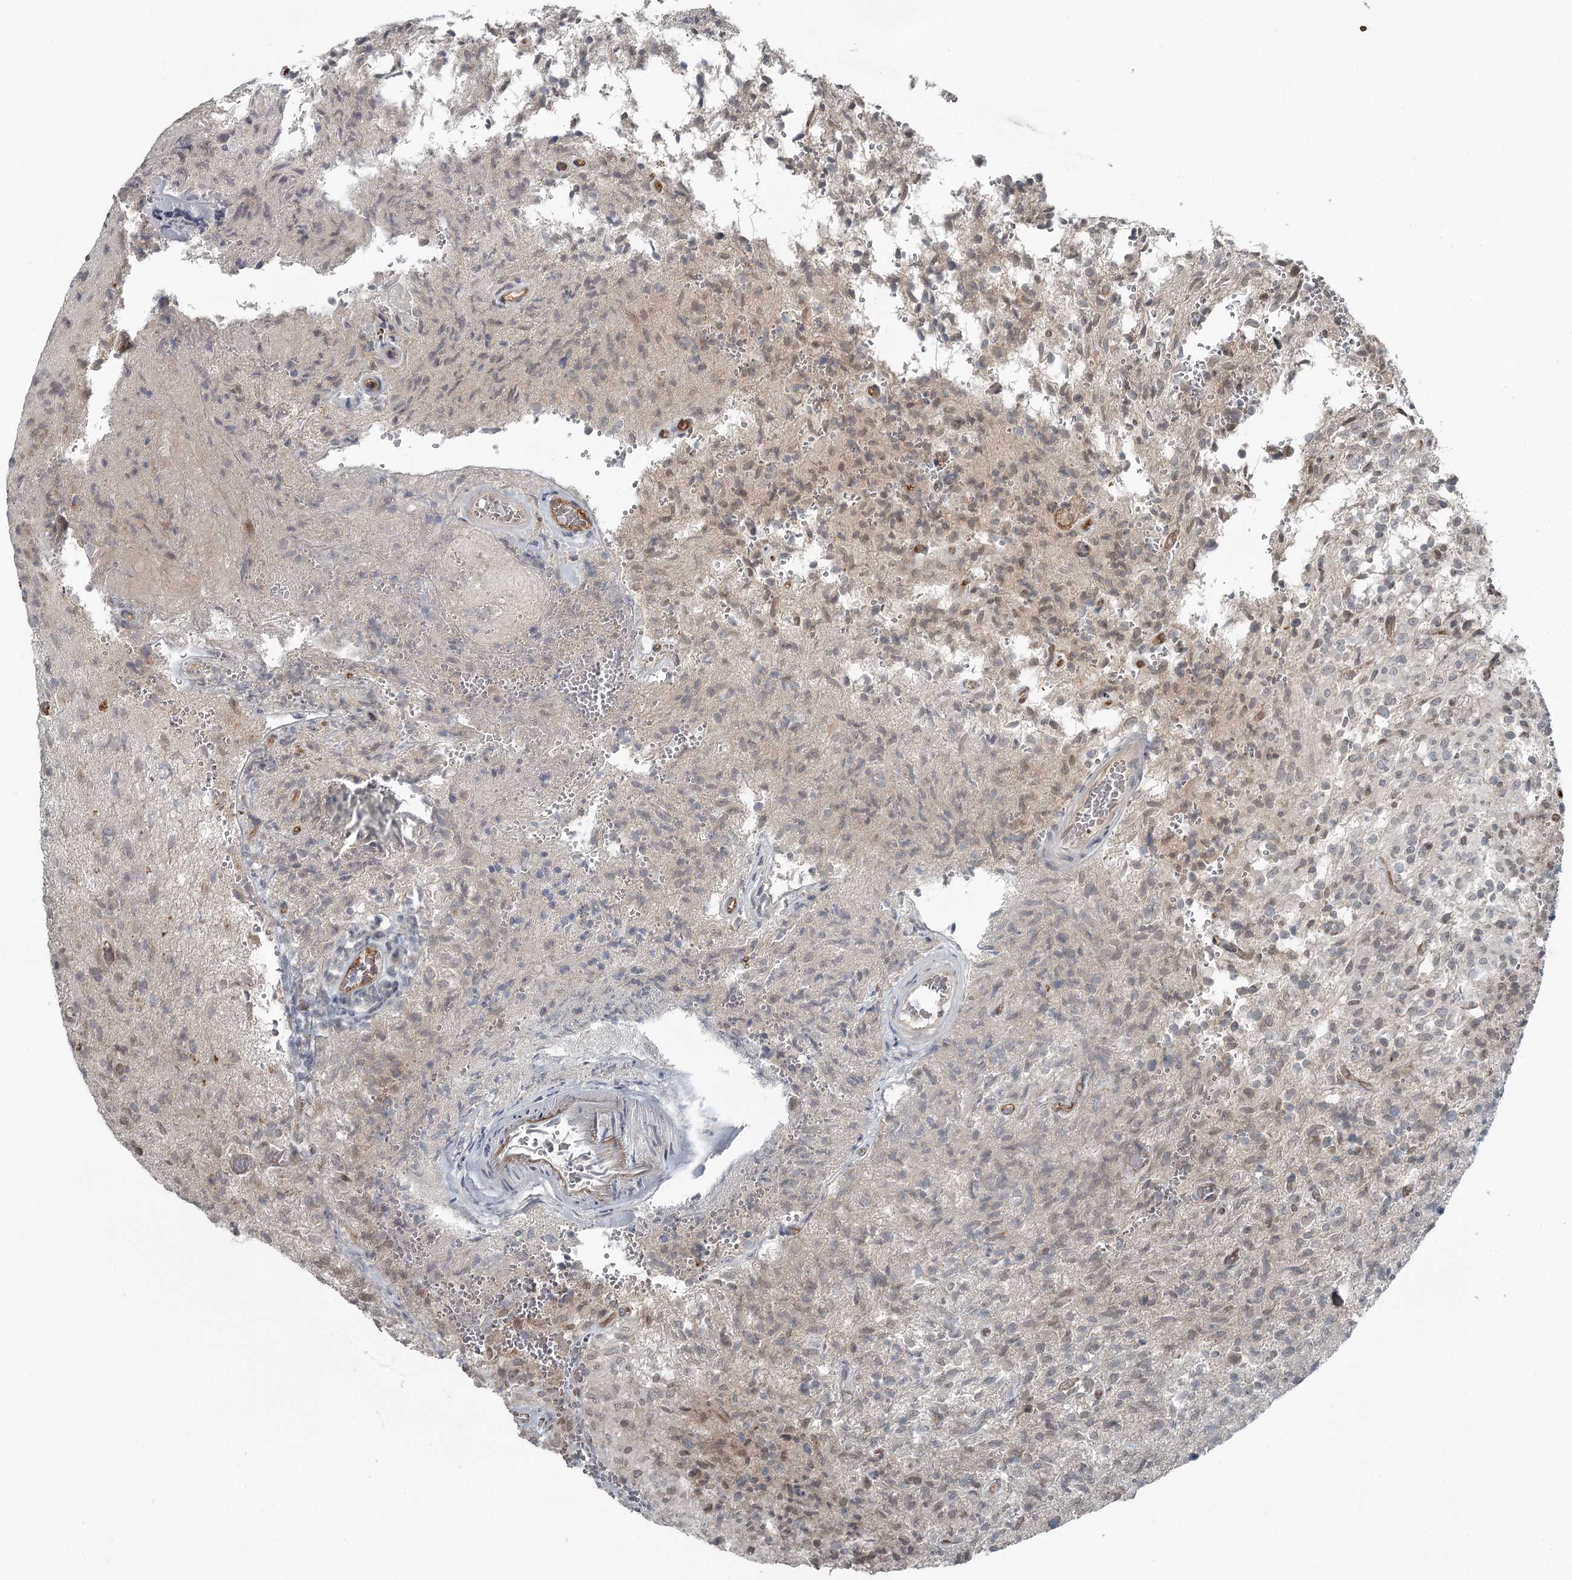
{"staining": {"intensity": "negative", "quantity": "none", "location": "none"}, "tissue": "glioma", "cell_type": "Tumor cells", "image_type": "cancer", "snomed": [{"axis": "morphology", "description": "Glioma, malignant, High grade"}, {"axis": "topography", "description": "Brain"}], "caption": "Immunohistochemistry micrograph of glioma stained for a protein (brown), which displays no positivity in tumor cells.", "gene": "SLC39A8", "patient": {"sex": "female", "age": 57}}